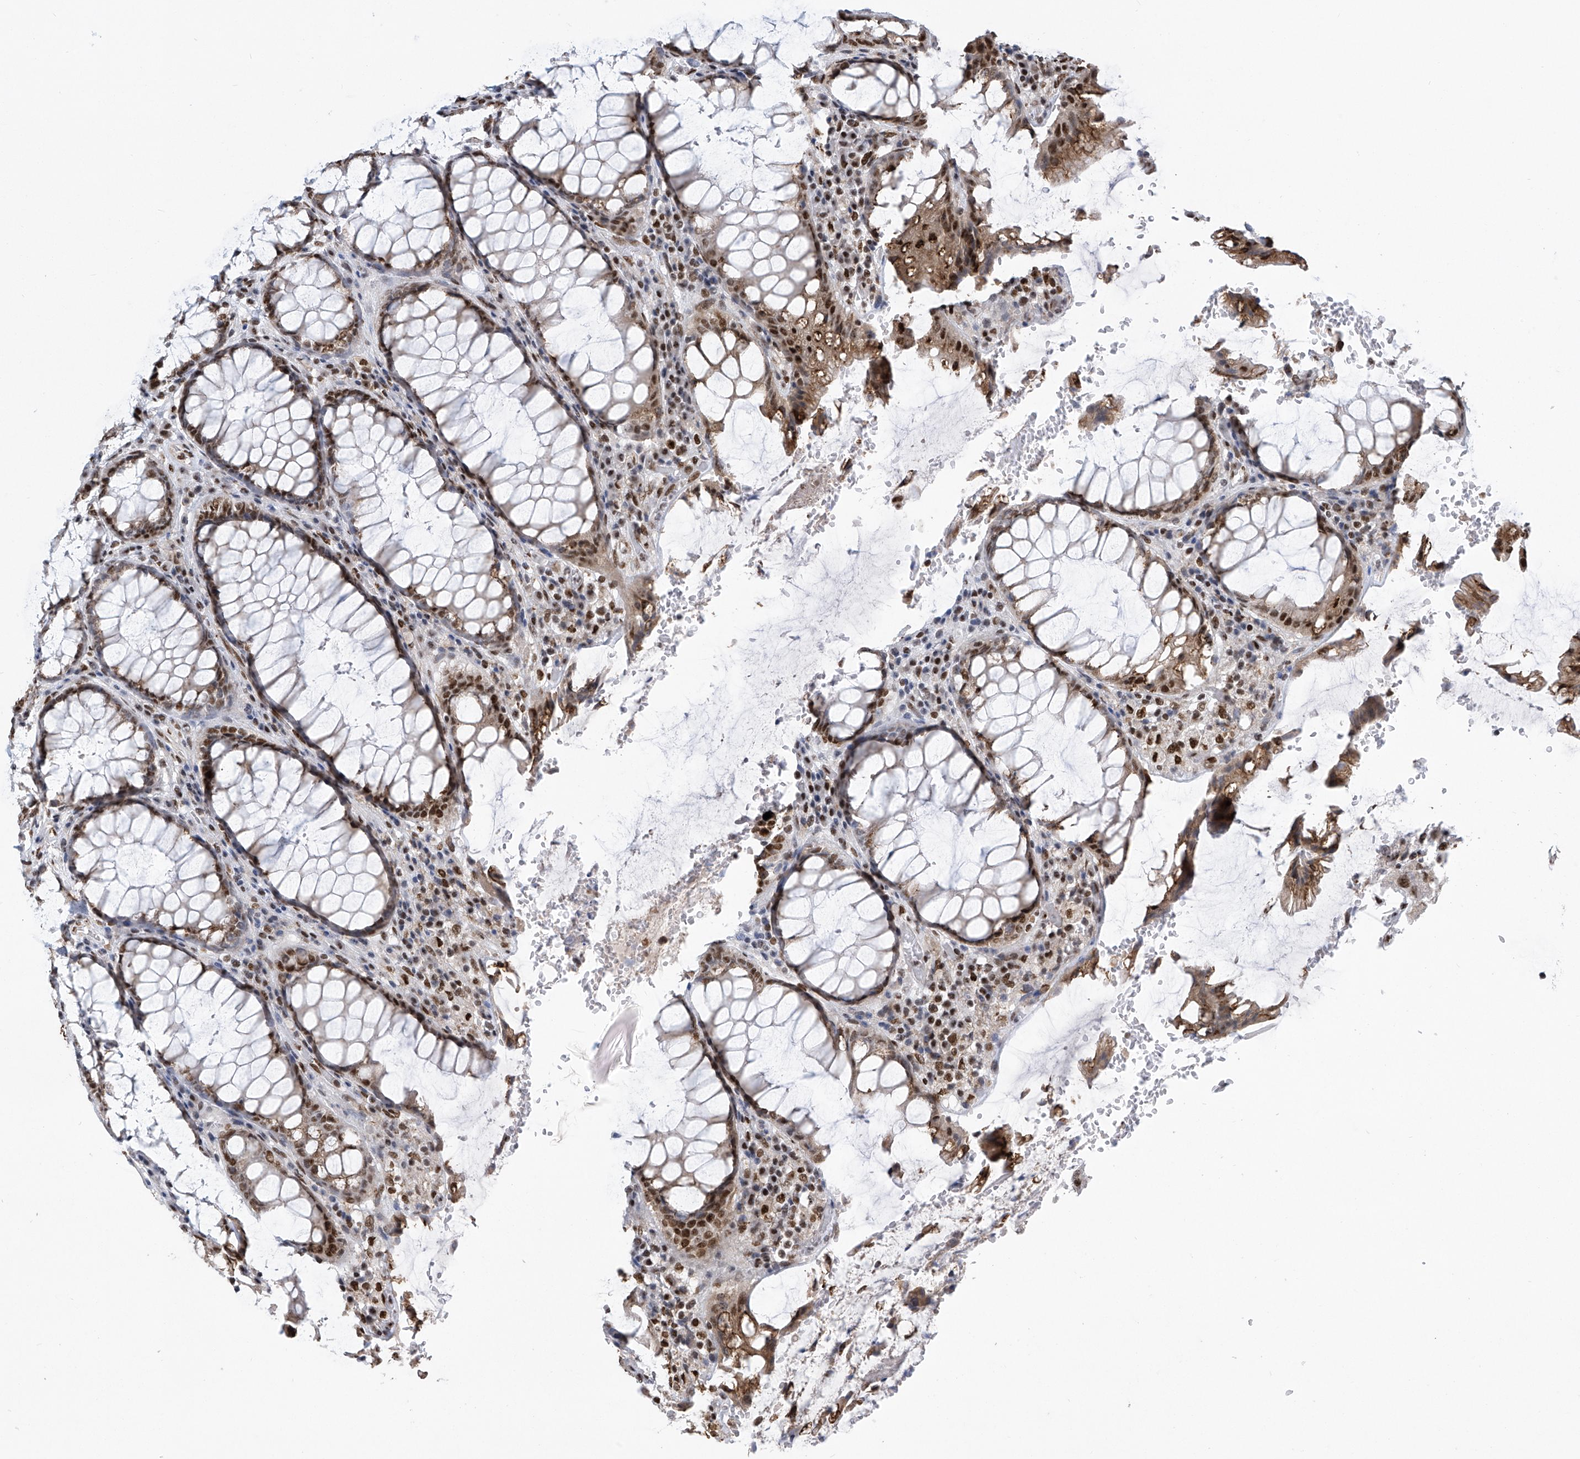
{"staining": {"intensity": "strong", "quantity": "25%-75%", "location": "nuclear"}, "tissue": "rectum", "cell_type": "Glandular cells", "image_type": "normal", "snomed": [{"axis": "morphology", "description": "Normal tissue, NOS"}, {"axis": "topography", "description": "Rectum"}], "caption": "A micrograph of rectum stained for a protein demonstrates strong nuclear brown staining in glandular cells. Nuclei are stained in blue.", "gene": "APLF", "patient": {"sex": "male", "age": 64}}